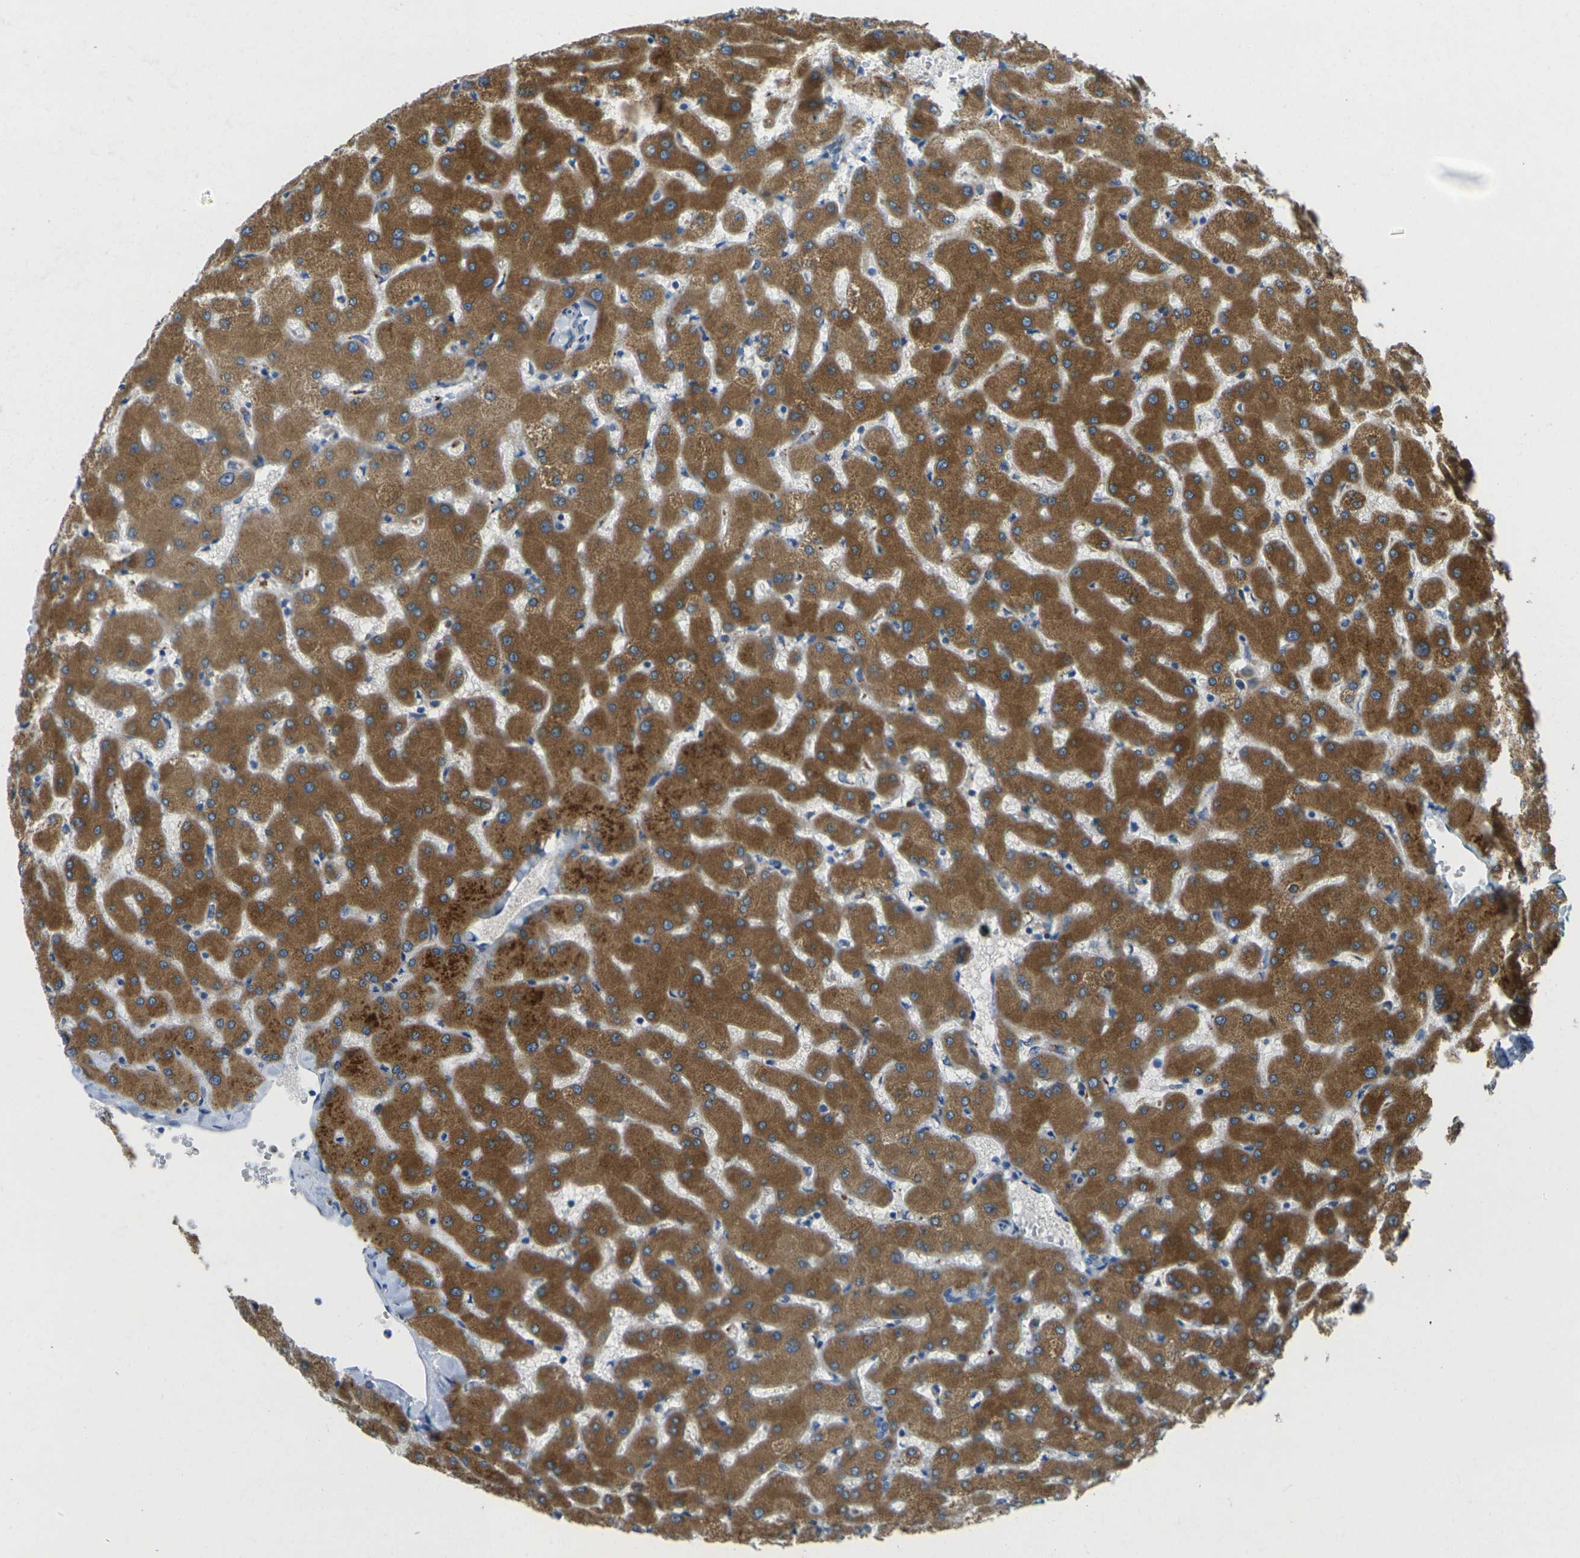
{"staining": {"intensity": "negative", "quantity": "none", "location": "none"}, "tissue": "liver", "cell_type": "Cholangiocytes", "image_type": "normal", "snomed": [{"axis": "morphology", "description": "Normal tissue, NOS"}, {"axis": "topography", "description": "Liver"}], "caption": "Immunohistochemical staining of unremarkable liver exhibits no significant expression in cholangiocytes. The staining is performed using DAB brown chromogen with nuclei counter-stained in using hematoxylin.", "gene": "CYP2C8", "patient": {"sex": "female", "age": 63}}